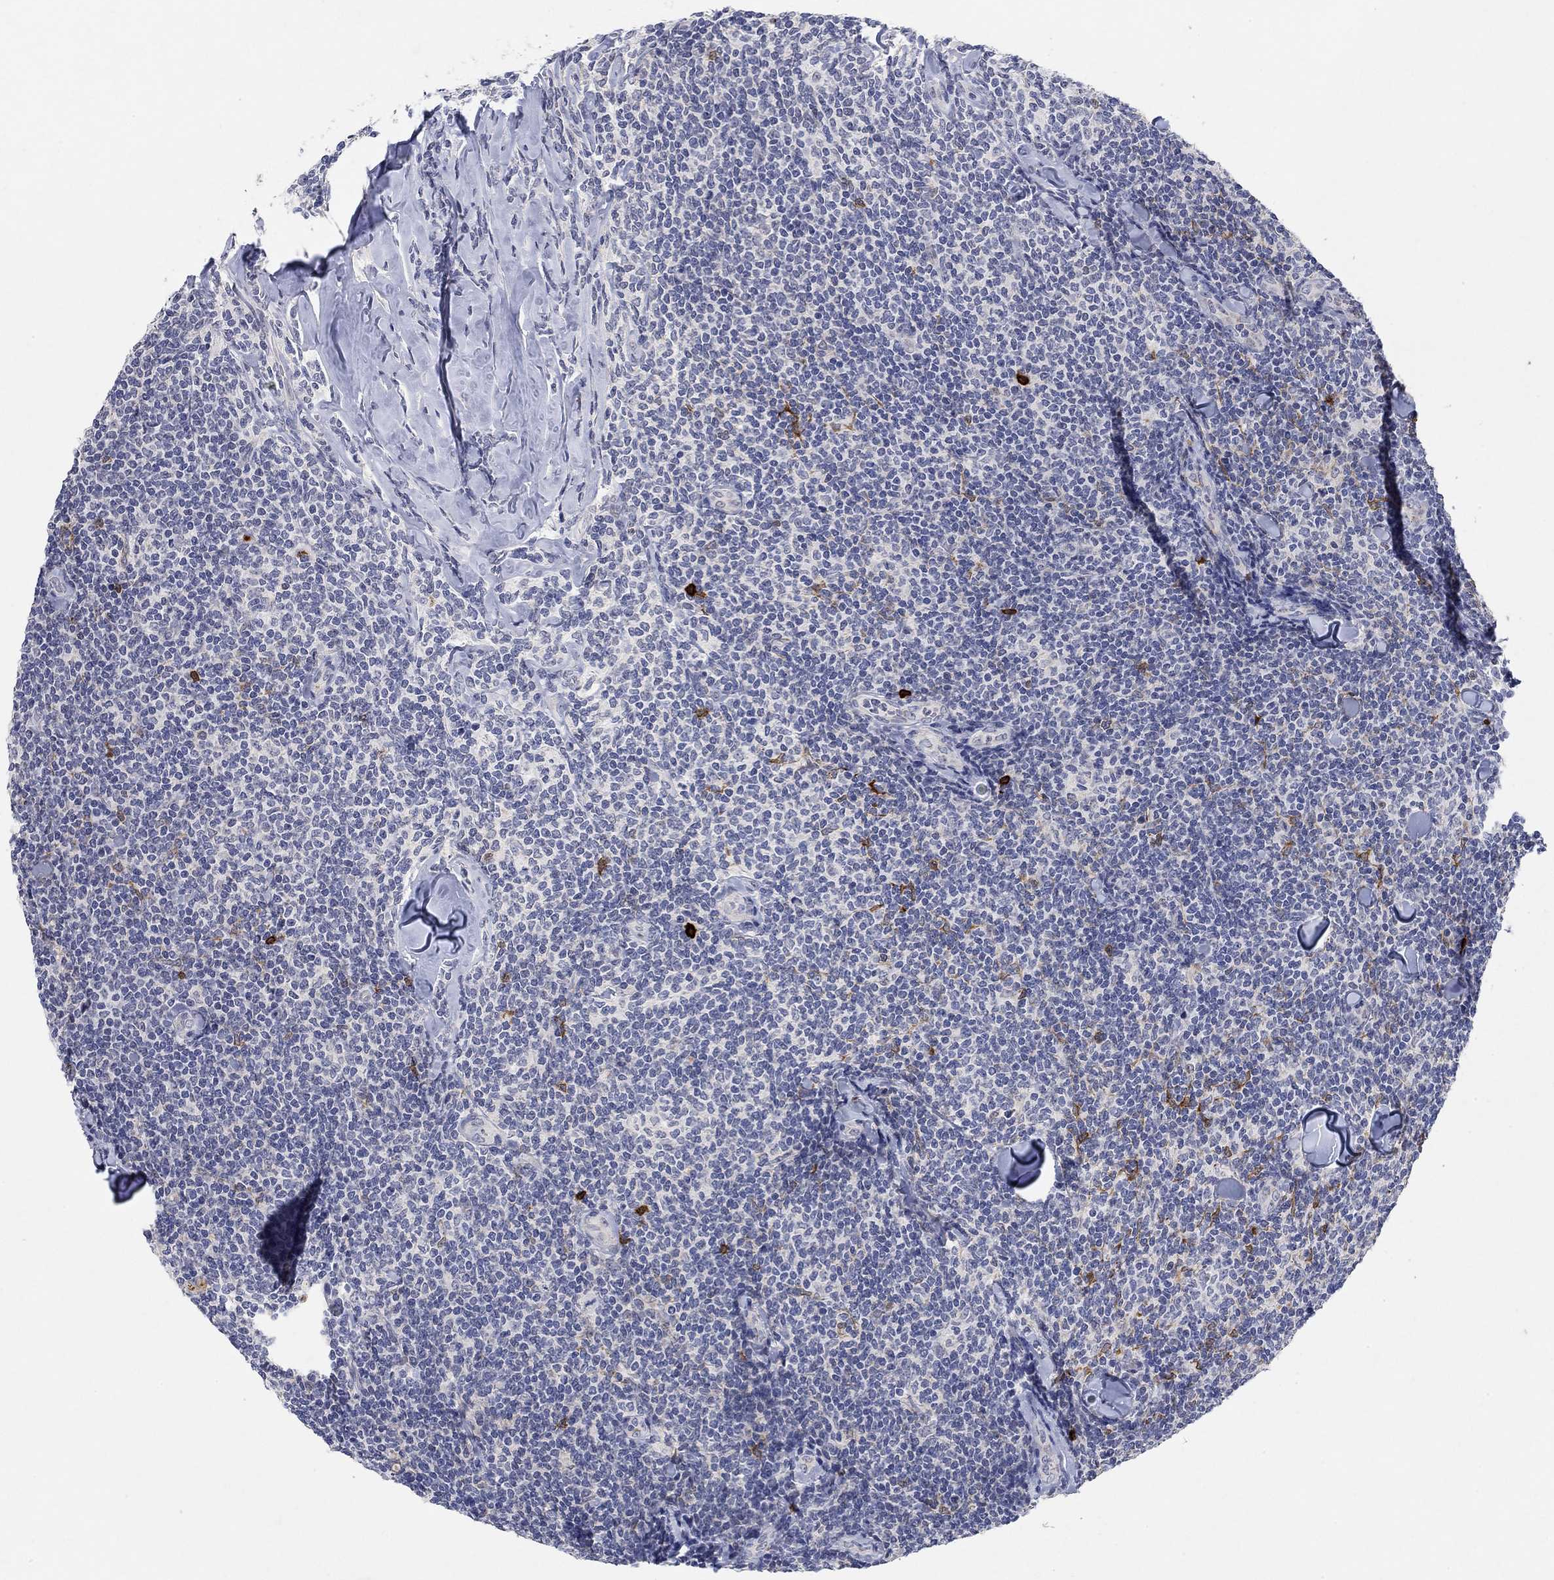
{"staining": {"intensity": "negative", "quantity": "none", "location": "none"}, "tissue": "lymphoma", "cell_type": "Tumor cells", "image_type": "cancer", "snomed": [{"axis": "morphology", "description": "Malignant lymphoma, non-Hodgkin's type, Low grade"}, {"axis": "topography", "description": "Lymph node"}], "caption": "Immunohistochemistry (IHC) photomicrograph of neoplastic tissue: low-grade malignant lymphoma, non-Hodgkin's type stained with DAB (3,3'-diaminobenzidine) exhibits no significant protein expression in tumor cells.", "gene": "VAT1L", "patient": {"sex": "female", "age": 56}}